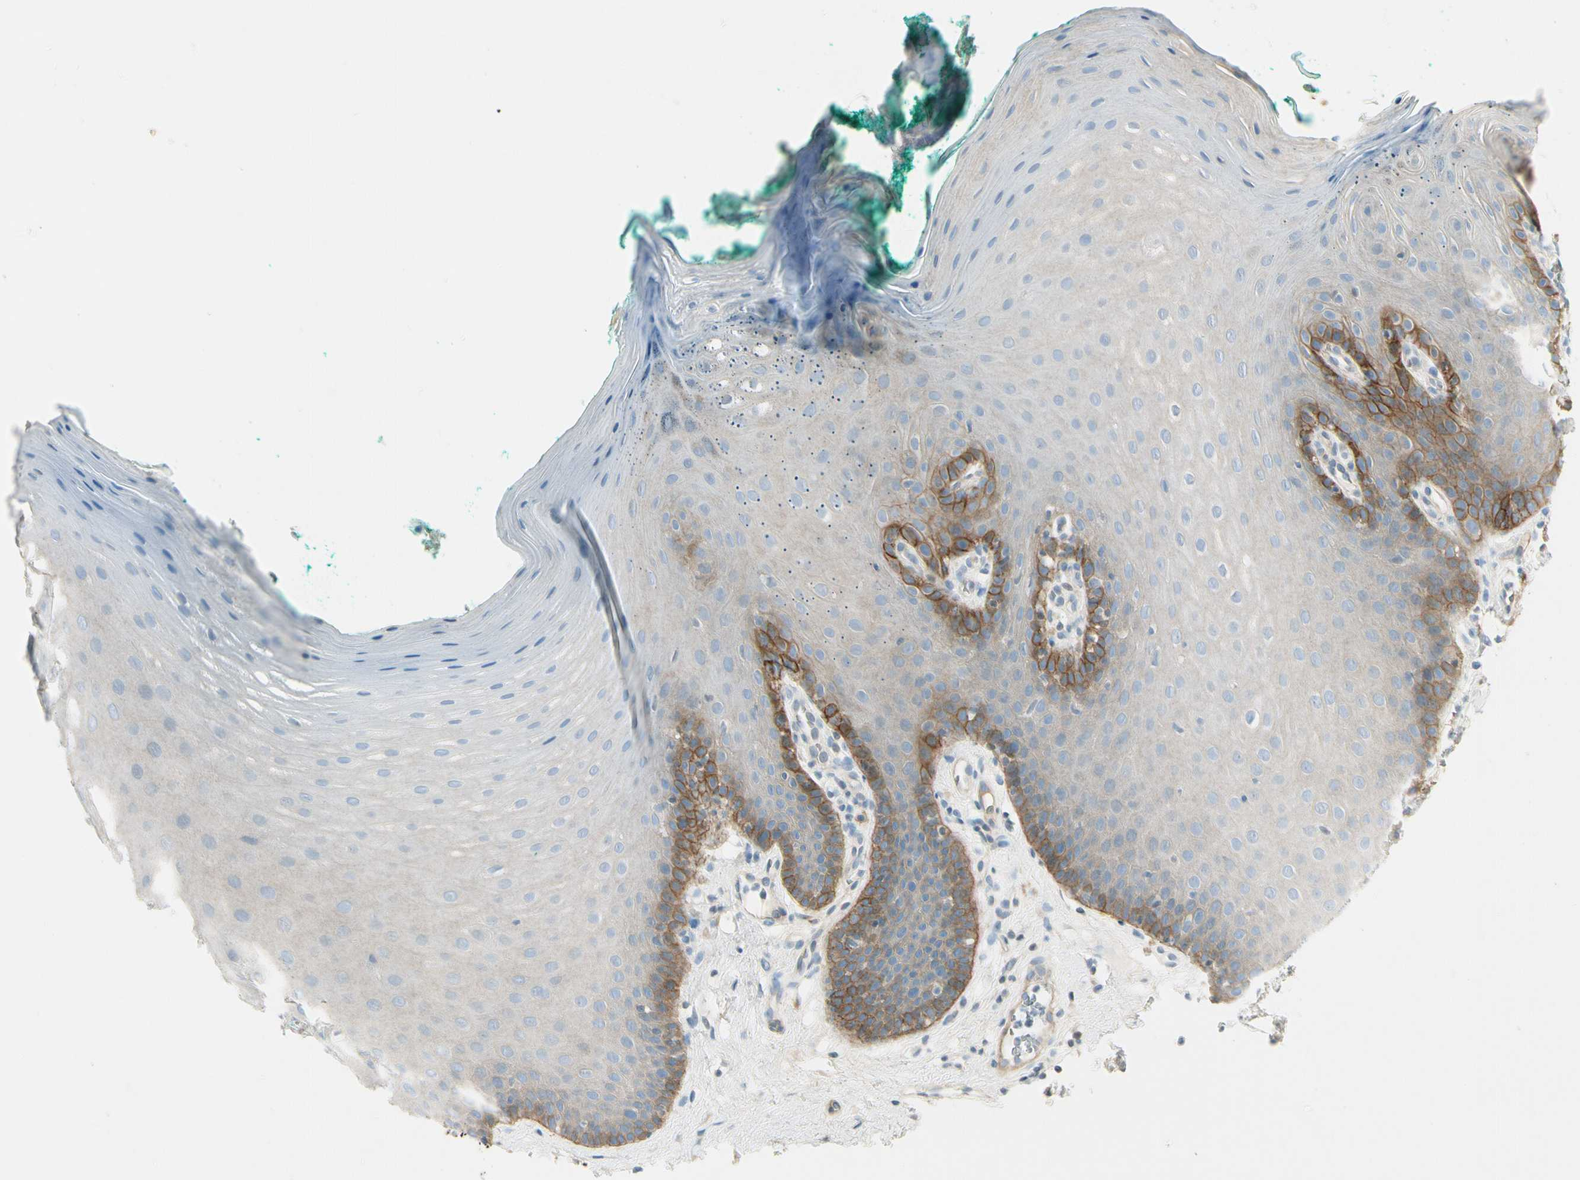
{"staining": {"intensity": "strong", "quantity": "25%-75%", "location": "cytoplasmic/membranous"}, "tissue": "oral mucosa", "cell_type": "Squamous epithelial cells", "image_type": "normal", "snomed": [{"axis": "morphology", "description": "Normal tissue, NOS"}, {"axis": "topography", "description": "Skeletal muscle"}, {"axis": "topography", "description": "Oral tissue"}], "caption": "Oral mucosa stained with DAB immunohistochemistry shows high levels of strong cytoplasmic/membranous positivity in approximately 25%-75% of squamous epithelial cells. Immunohistochemistry stains the protein in brown and the nuclei are stained blue.", "gene": "ITGA3", "patient": {"sex": "male", "age": 58}}